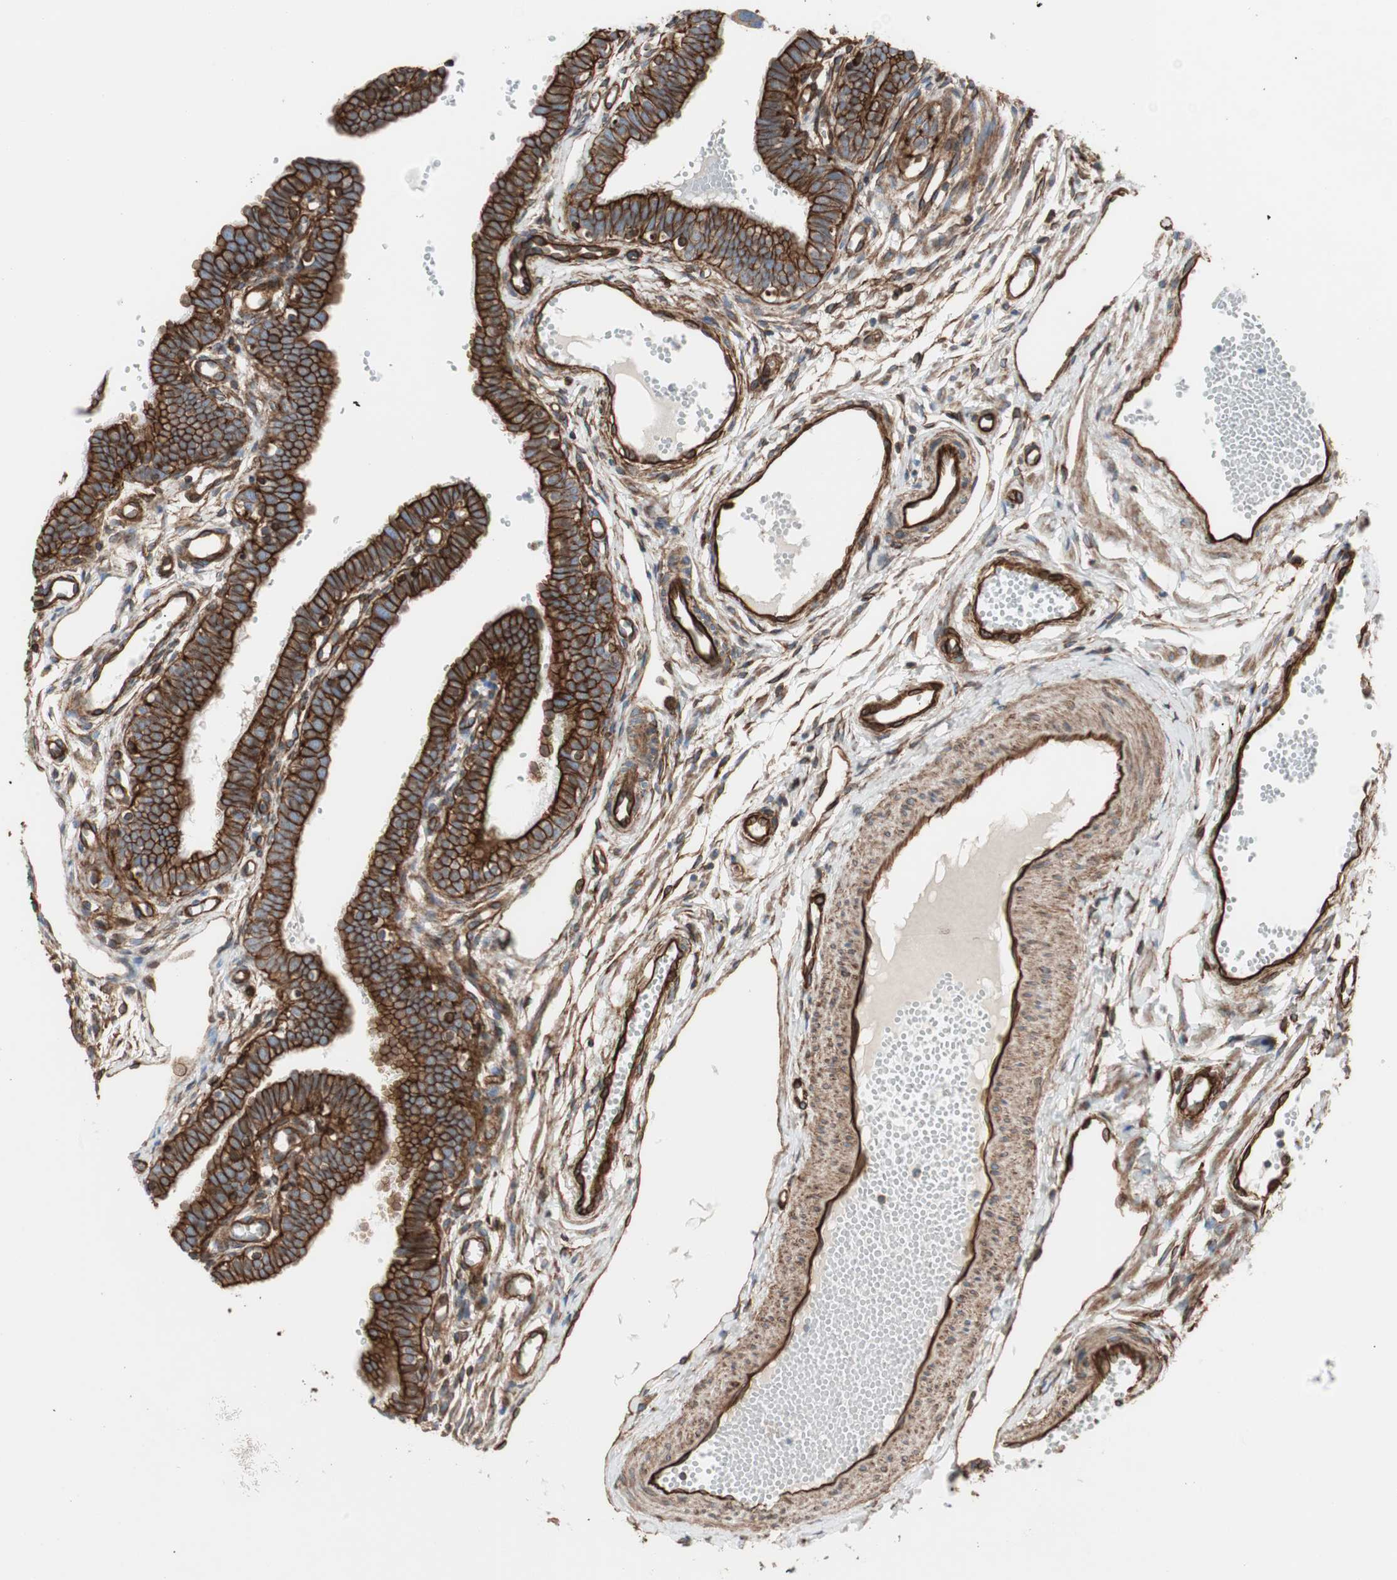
{"staining": {"intensity": "strong", "quantity": ">75%", "location": "cytoplasmic/membranous"}, "tissue": "fallopian tube", "cell_type": "Glandular cells", "image_type": "normal", "snomed": [{"axis": "morphology", "description": "Normal tissue, NOS"}, {"axis": "topography", "description": "Fallopian tube"}, {"axis": "topography", "description": "Placenta"}], "caption": "Immunohistochemistry (IHC) (DAB) staining of benign fallopian tube reveals strong cytoplasmic/membranous protein positivity in approximately >75% of glandular cells. (DAB = brown stain, brightfield microscopy at high magnification).", "gene": "TCTA", "patient": {"sex": "female", "age": 34}}